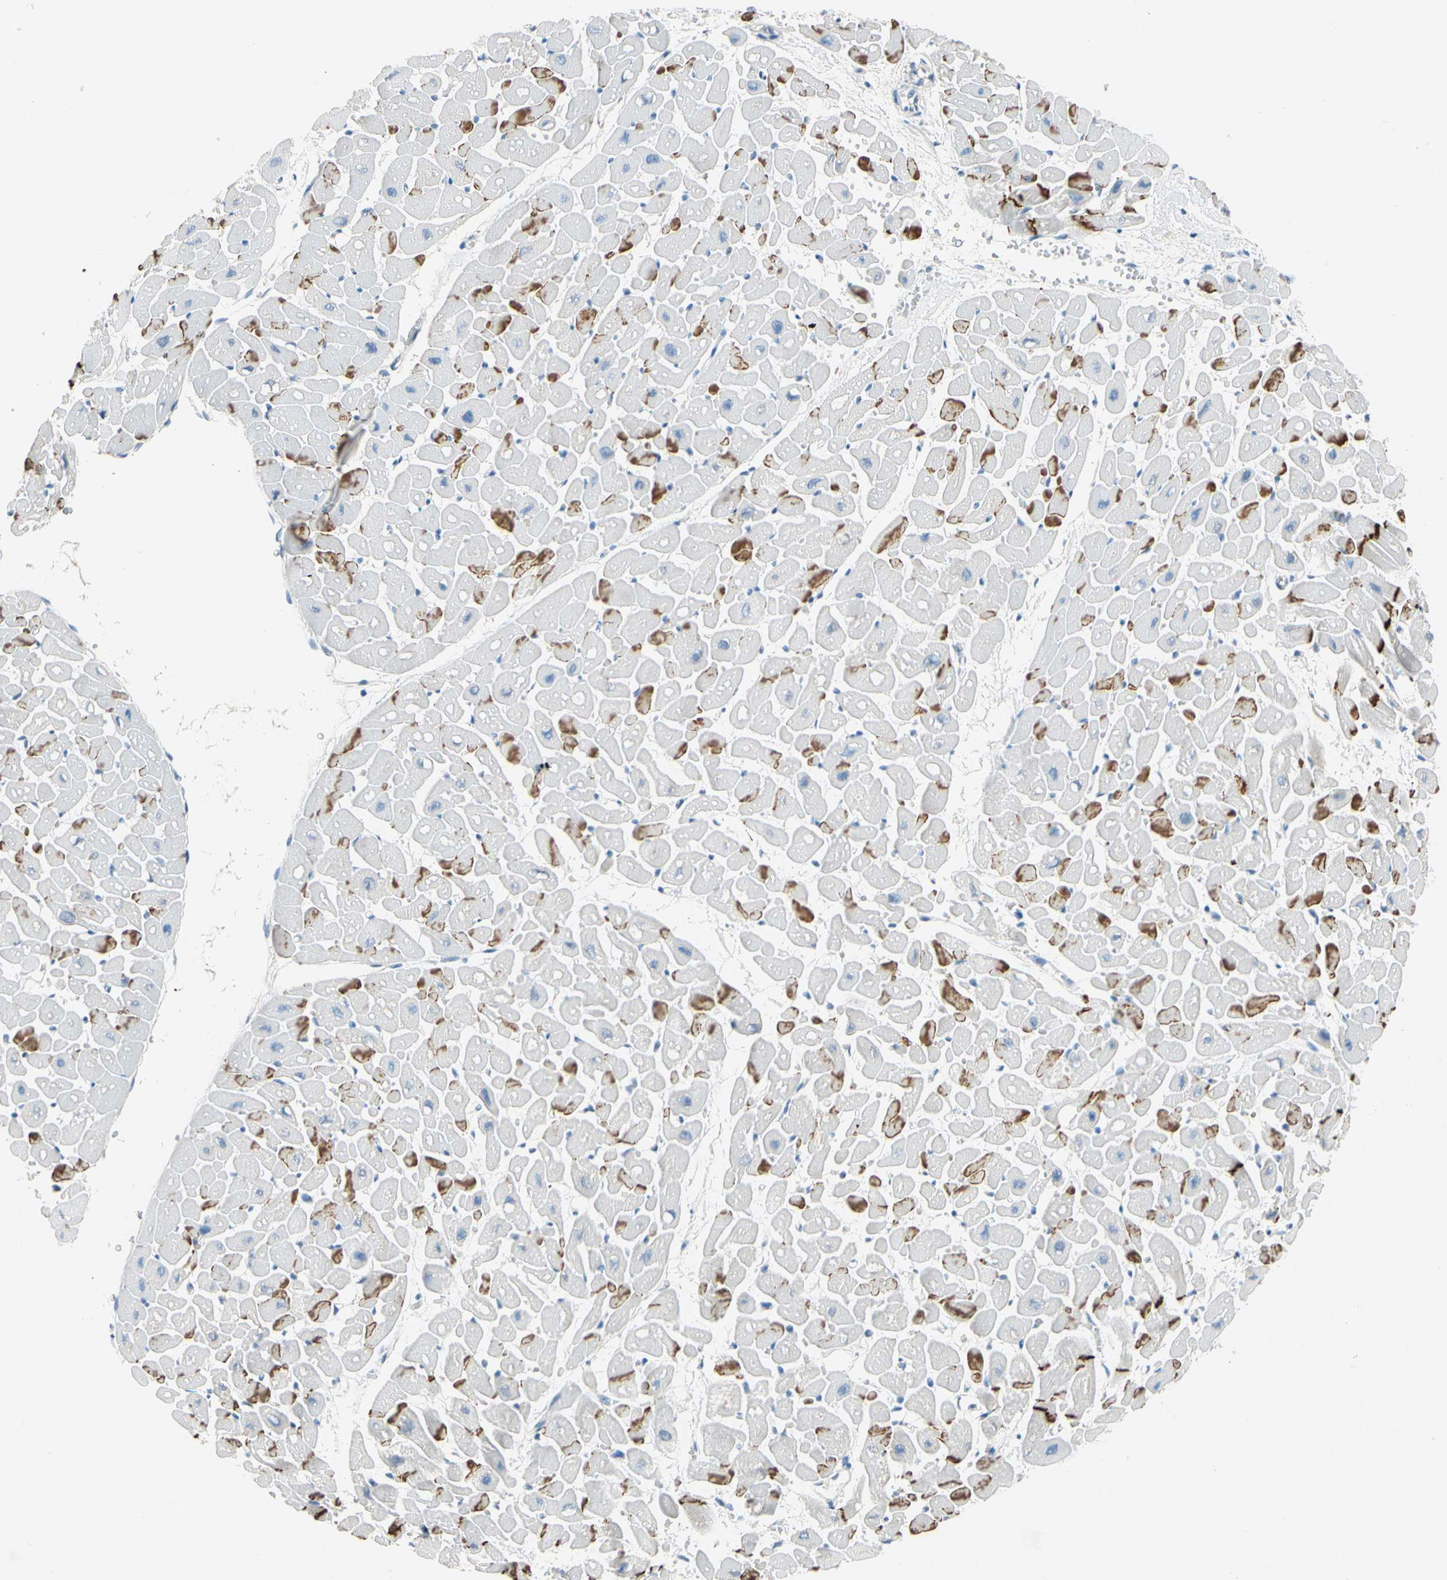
{"staining": {"intensity": "strong", "quantity": "<25%", "location": "cytoplasmic/membranous"}, "tissue": "heart muscle", "cell_type": "Cardiomyocytes", "image_type": "normal", "snomed": [{"axis": "morphology", "description": "Normal tissue, NOS"}, {"axis": "topography", "description": "Heart"}], "caption": "Approximately <25% of cardiomyocytes in normal heart muscle demonstrate strong cytoplasmic/membranous protein expression as visualized by brown immunohistochemical staining.", "gene": "LY6G6F", "patient": {"sex": "male", "age": 45}}